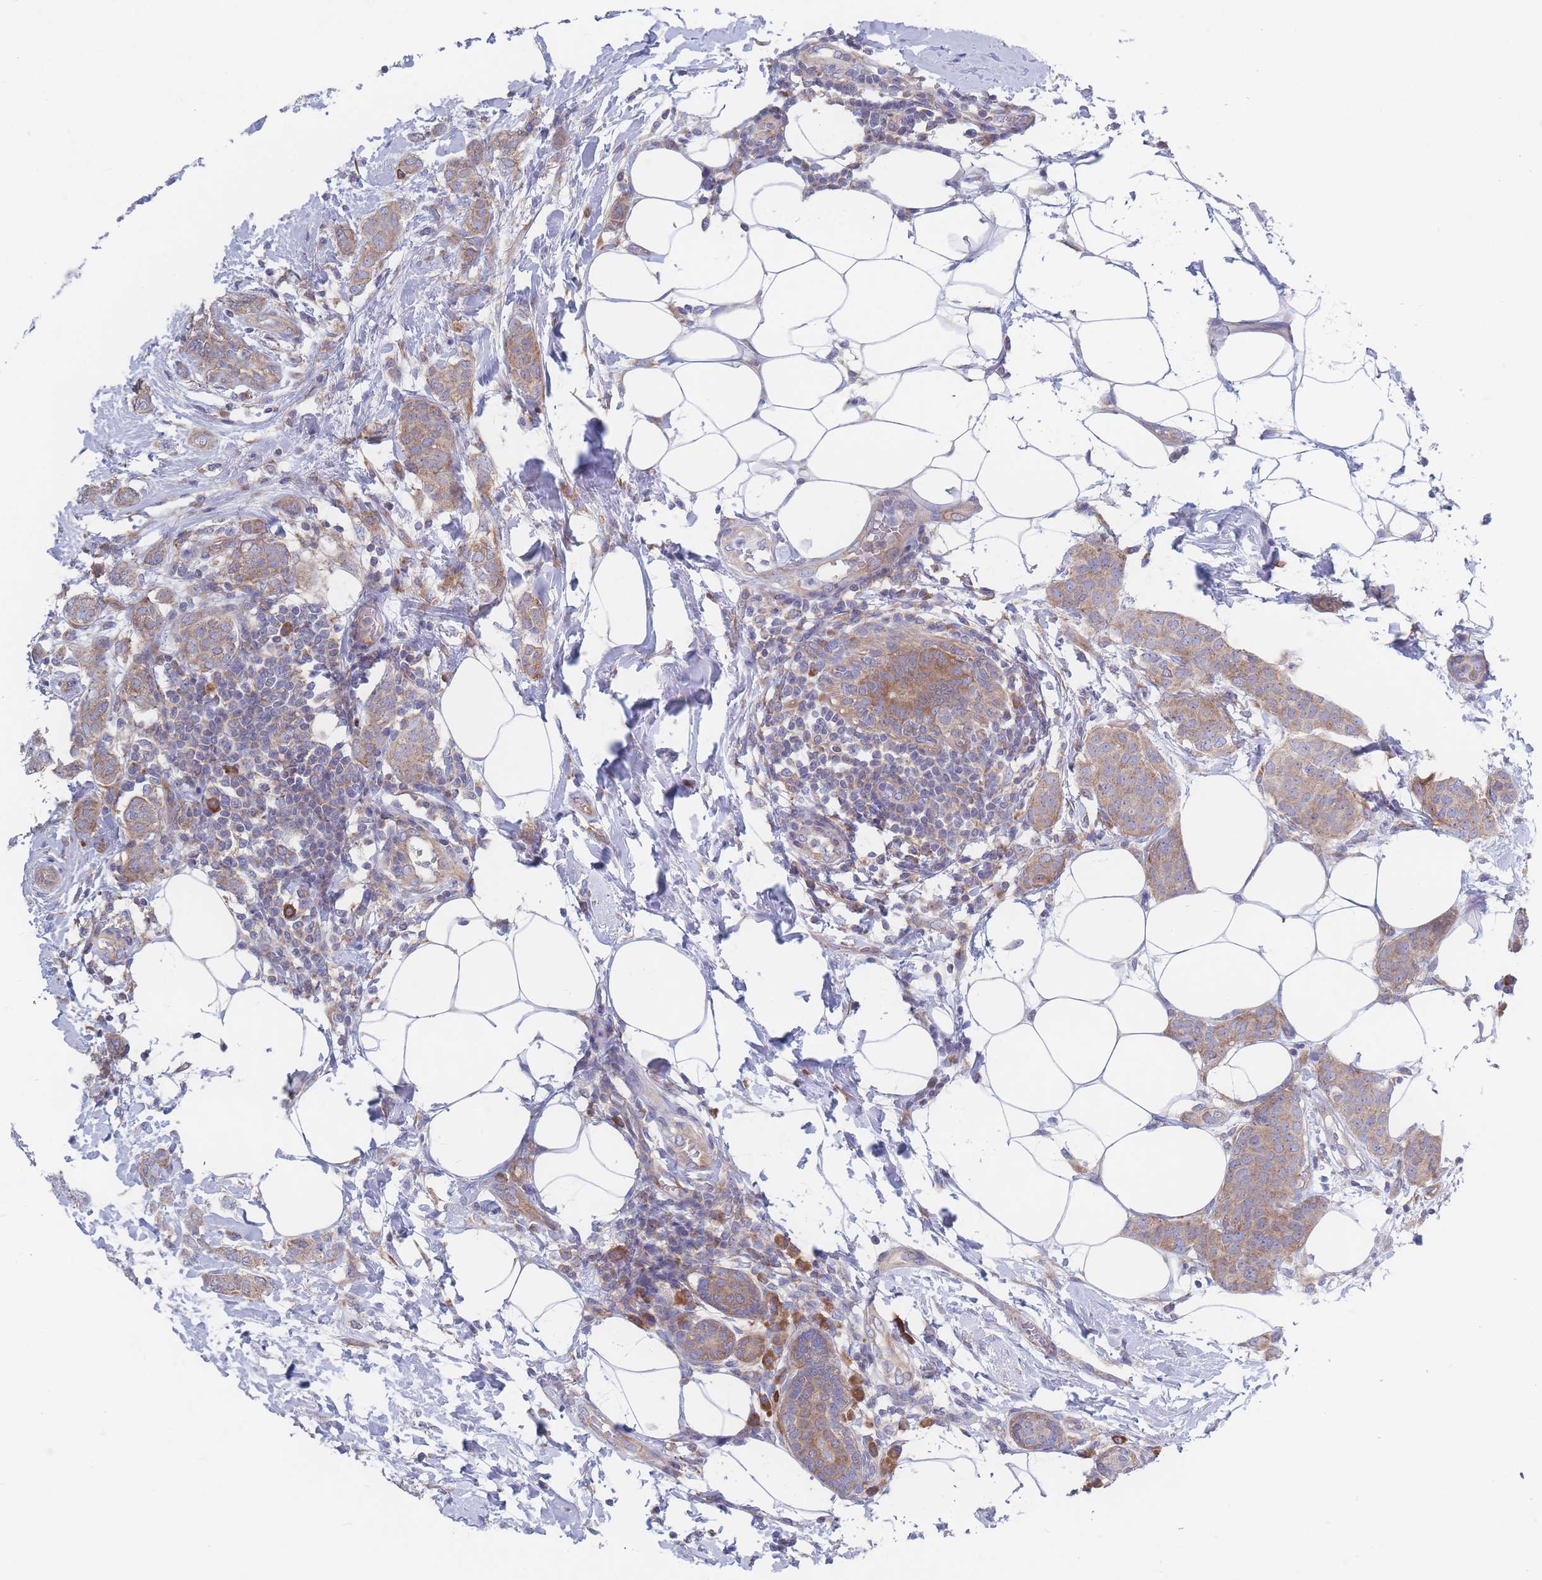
{"staining": {"intensity": "weak", "quantity": "25%-75%", "location": "cytoplasmic/membranous"}, "tissue": "breast cancer", "cell_type": "Tumor cells", "image_type": "cancer", "snomed": [{"axis": "morphology", "description": "Duct carcinoma"}, {"axis": "topography", "description": "Breast"}], "caption": "Brown immunohistochemical staining in infiltrating ductal carcinoma (breast) demonstrates weak cytoplasmic/membranous staining in approximately 25%-75% of tumor cells. The staining was performed using DAB (3,3'-diaminobenzidine), with brown indicating positive protein expression. Nuclei are stained blue with hematoxylin.", "gene": "RPL8", "patient": {"sex": "female", "age": 72}}